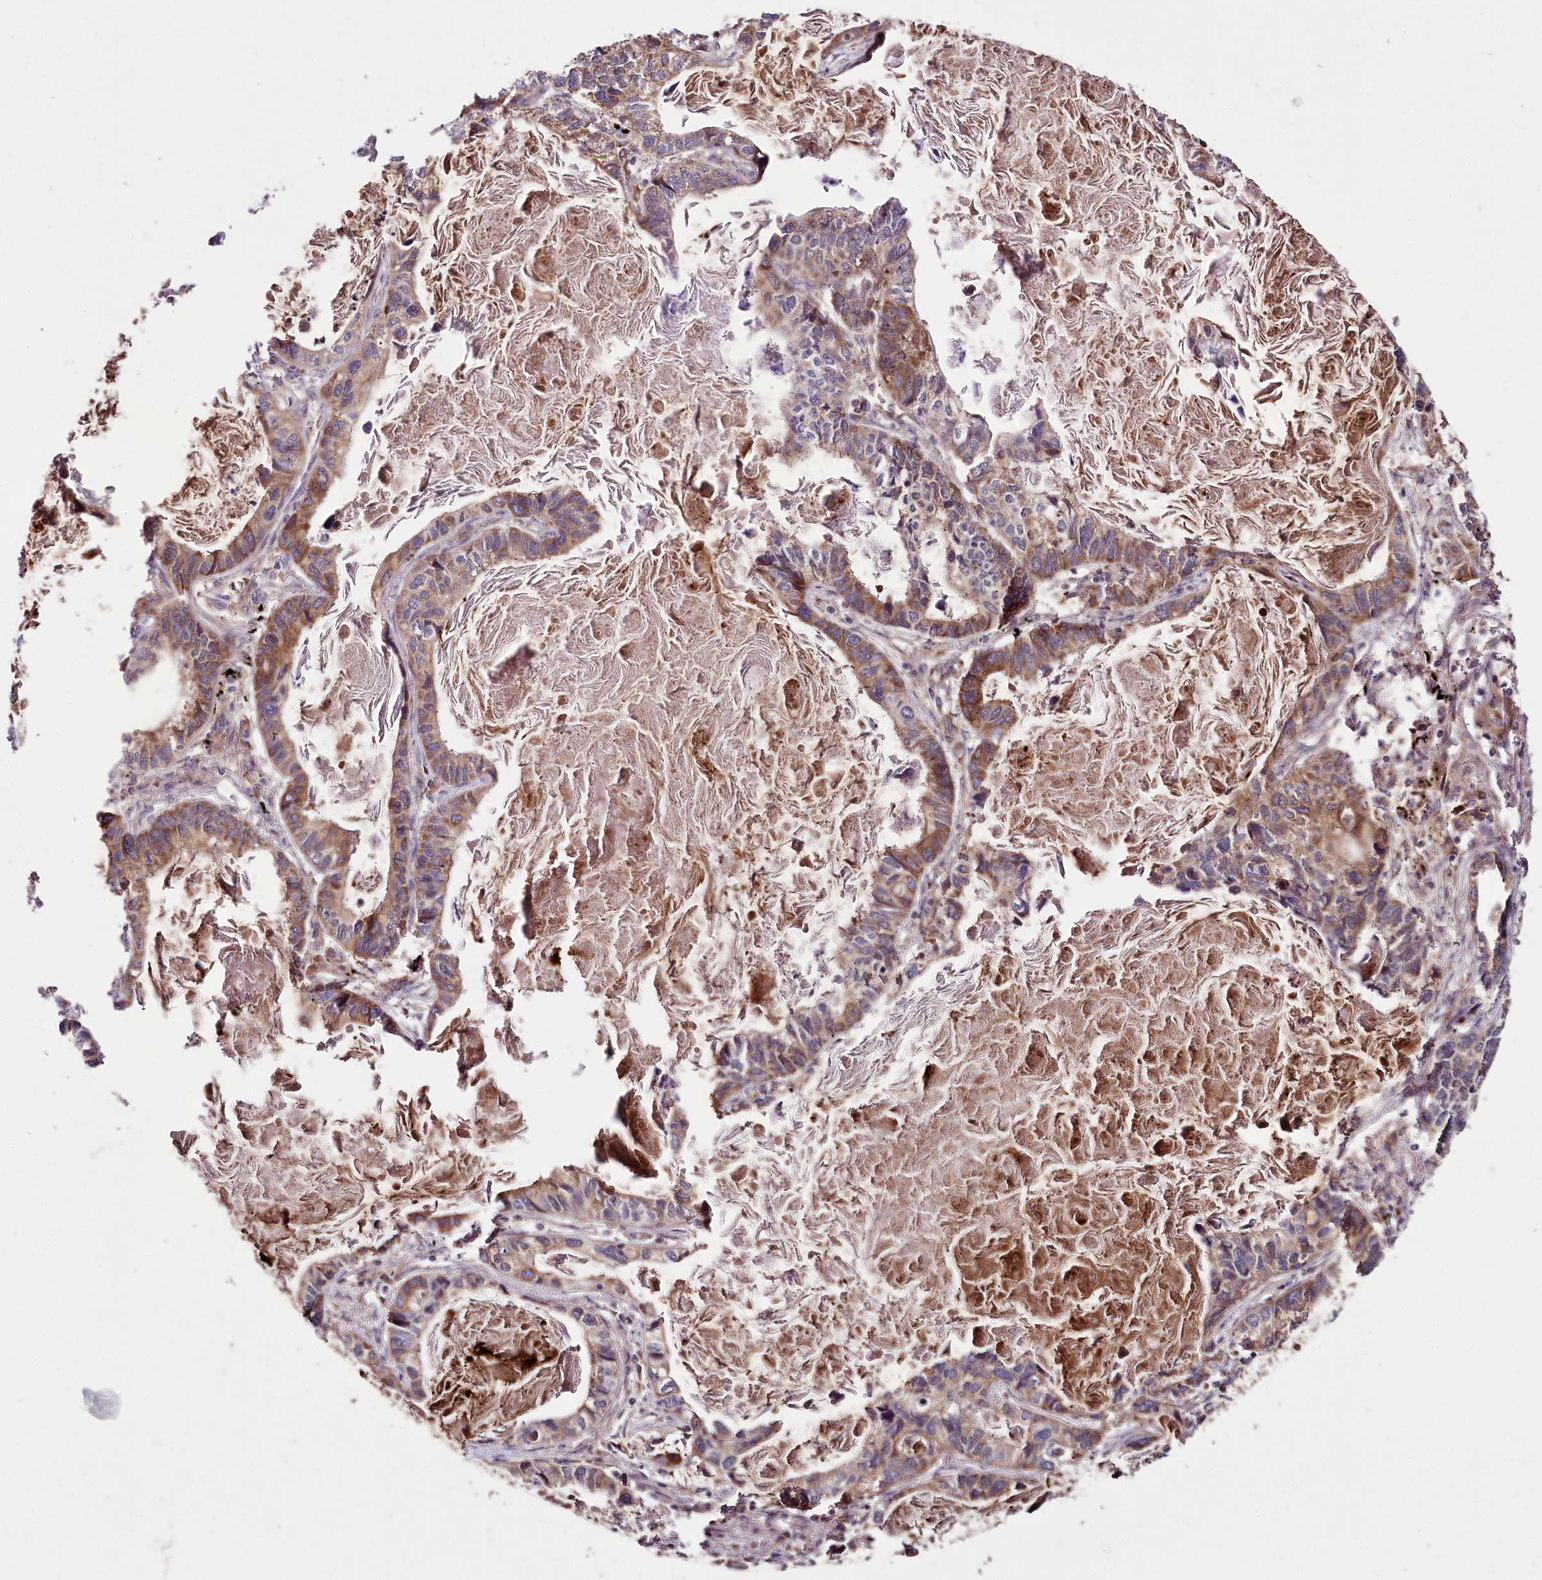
{"staining": {"intensity": "moderate", "quantity": ">75%", "location": "cytoplasmic/membranous"}, "tissue": "lung cancer", "cell_type": "Tumor cells", "image_type": "cancer", "snomed": [{"axis": "morphology", "description": "Adenocarcinoma, NOS"}, {"axis": "topography", "description": "Lung"}], "caption": "Moderate cytoplasmic/membranous positivity for a protein is appreciated in approximately >75% of tumor cells of lung cancer (adenocarcinoma) using immunohistochemistry (IHC).", "gene": "RAB7A", "patient": {"sex": "male", "age": 67}}